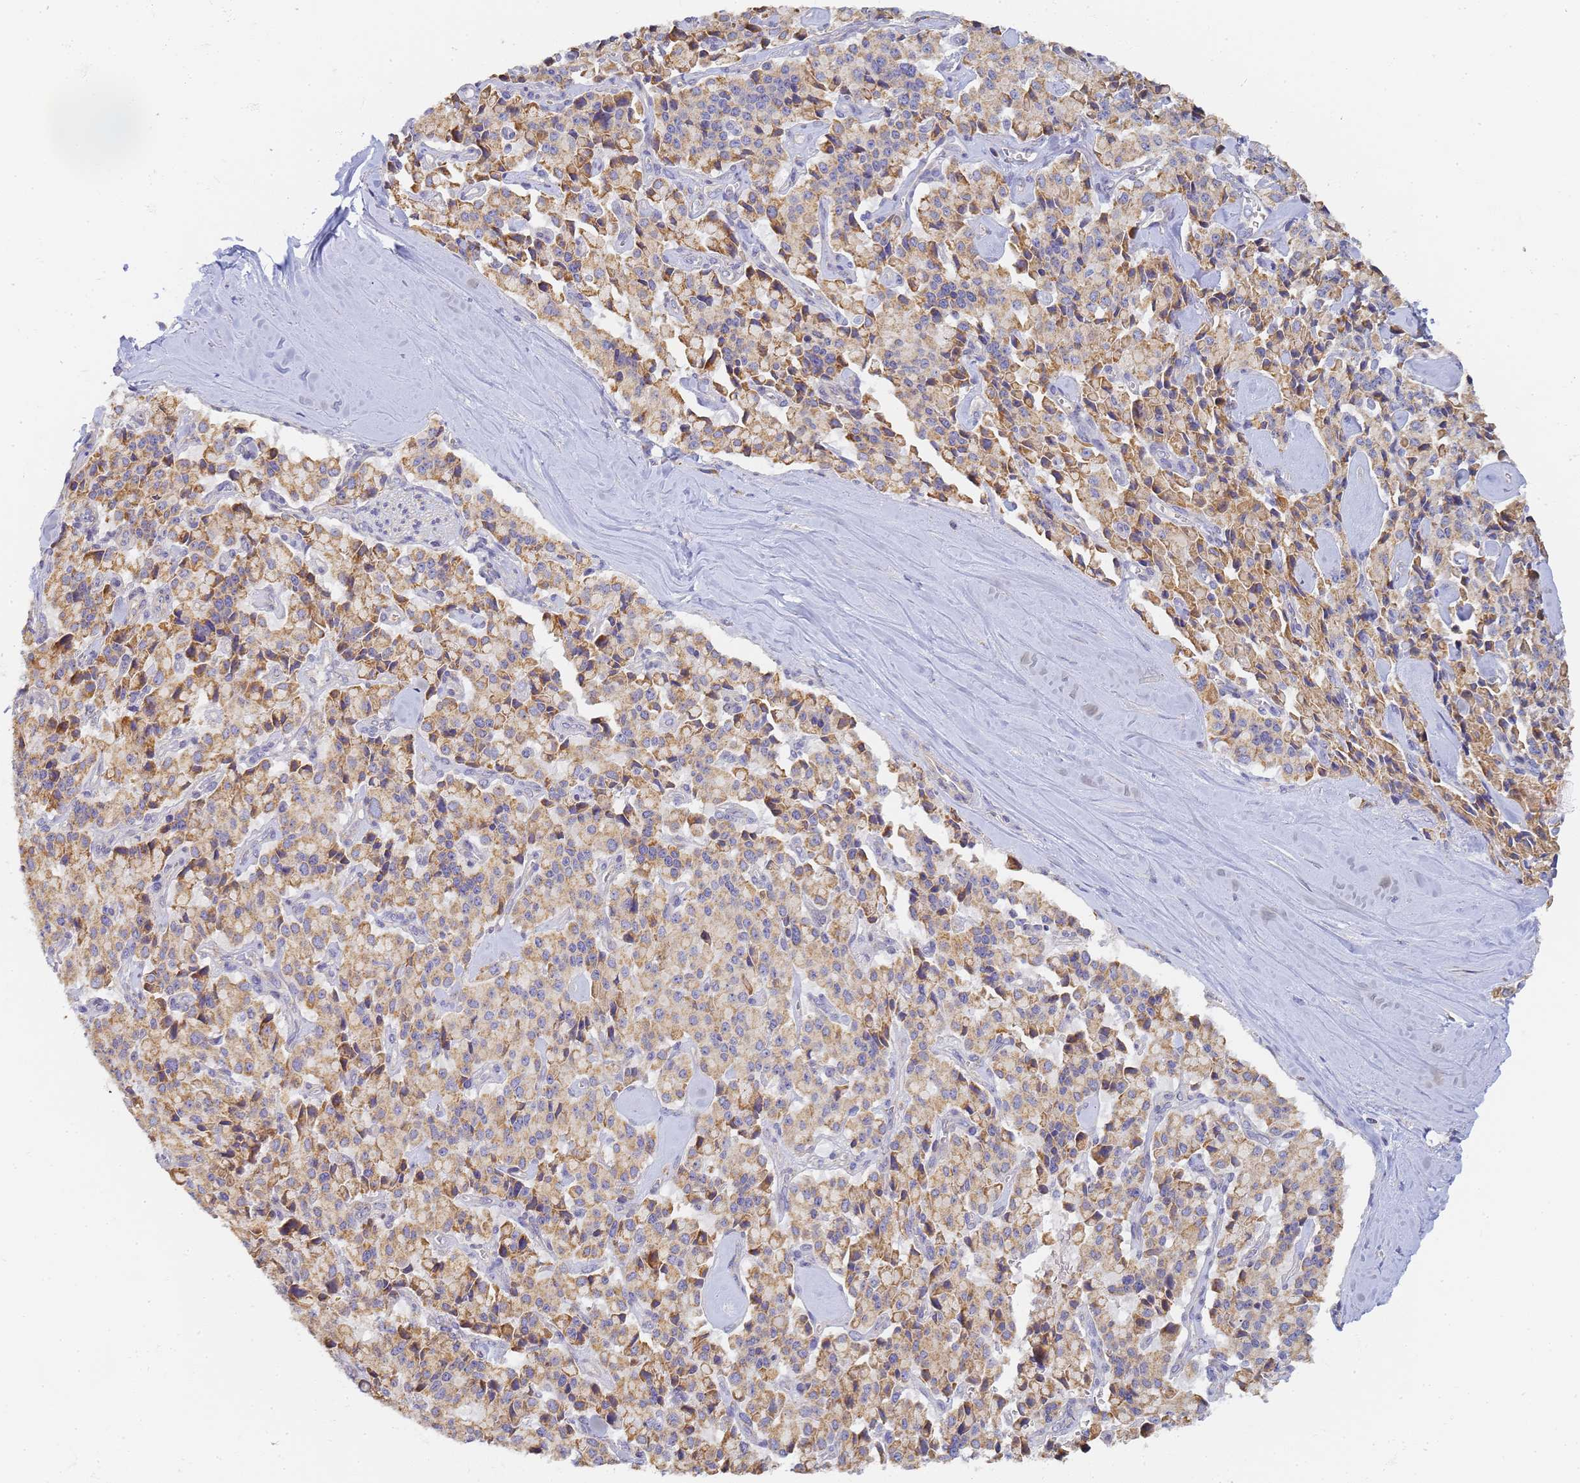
{"staining": {"intensity": "moderate", "quantity": ">75%", "location": "cytoplasmic/membranous"}, "tissue": "pancreatic cancer", "cell_type": "Tumor cells", "image_type": "cancer", "snomed": [{"axis": "morphology", "description": "Adenocarcinoma, NOS"}, {"axis": "topography", "description": "Pancreas"}], "caption": "Moderate cytoplasmic/membranous staining for a protein is identified in about >75% of tumor cells of pancreatic cancer using immunohistochemistry.", "gene": "UTP23", "patient": {"sex": "male", "age": 65}}